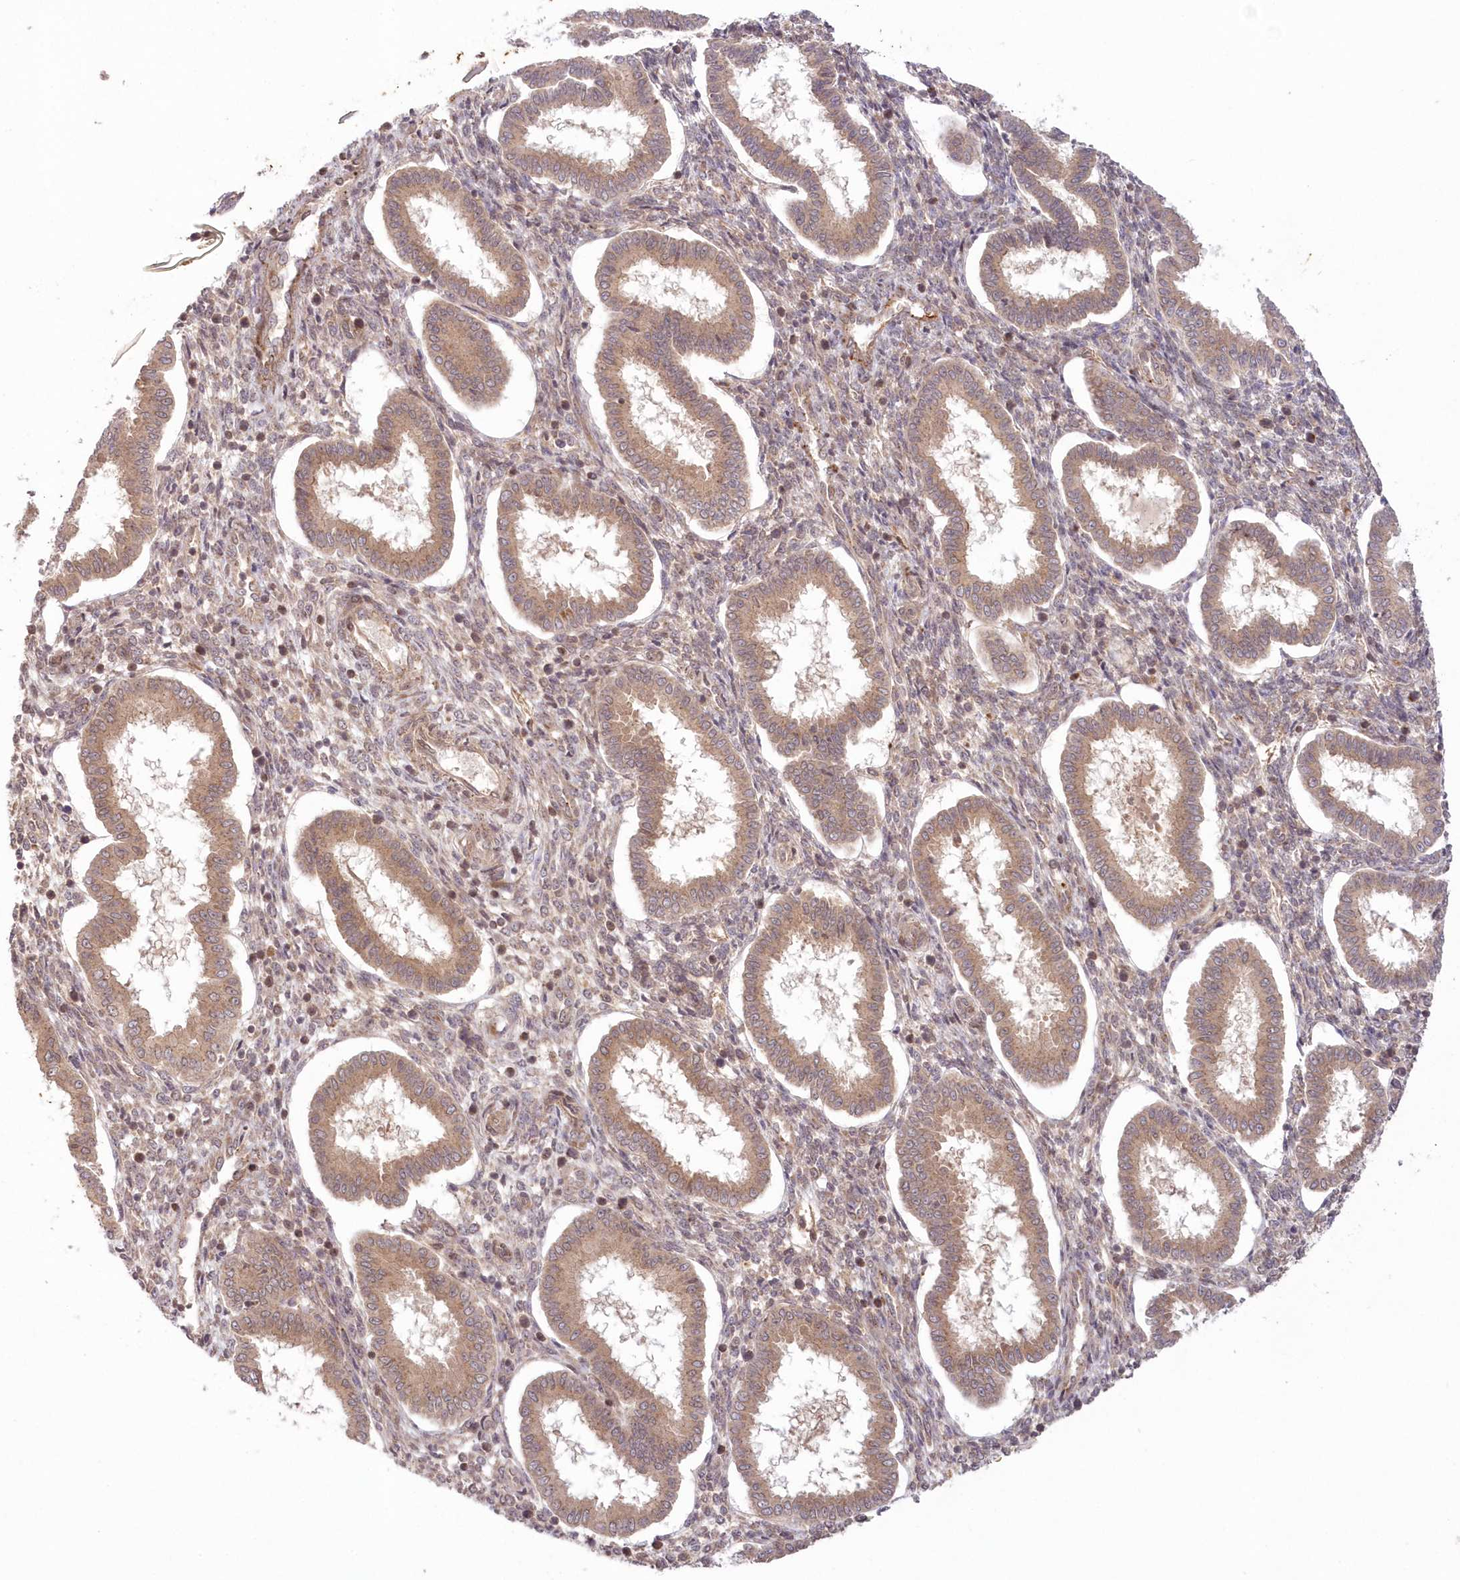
{"staining": {"intensity": "moderate", "quantity": "<25%", "location": "cytoplasmic/membranous,nuclear"}, "tissue": "endometrium", "cell_type": "Cells in endometrial stroma", "image_type": "normal", "snomed": [{"axis": "morphology", "description": "Normal tissue, NOS"}, {"axis": "topography", "description": "Endometrium"}], "caption": "IHC image of unremarkable human endometrium stained for a protein (brown), which demonstrates low levels of moderate cytoplasmic/membranous,nuclear staining in about <25% of cells in endometrial stroma.", "gene": "UBTD2", "patient": {"sex": "female", "age": 24}}